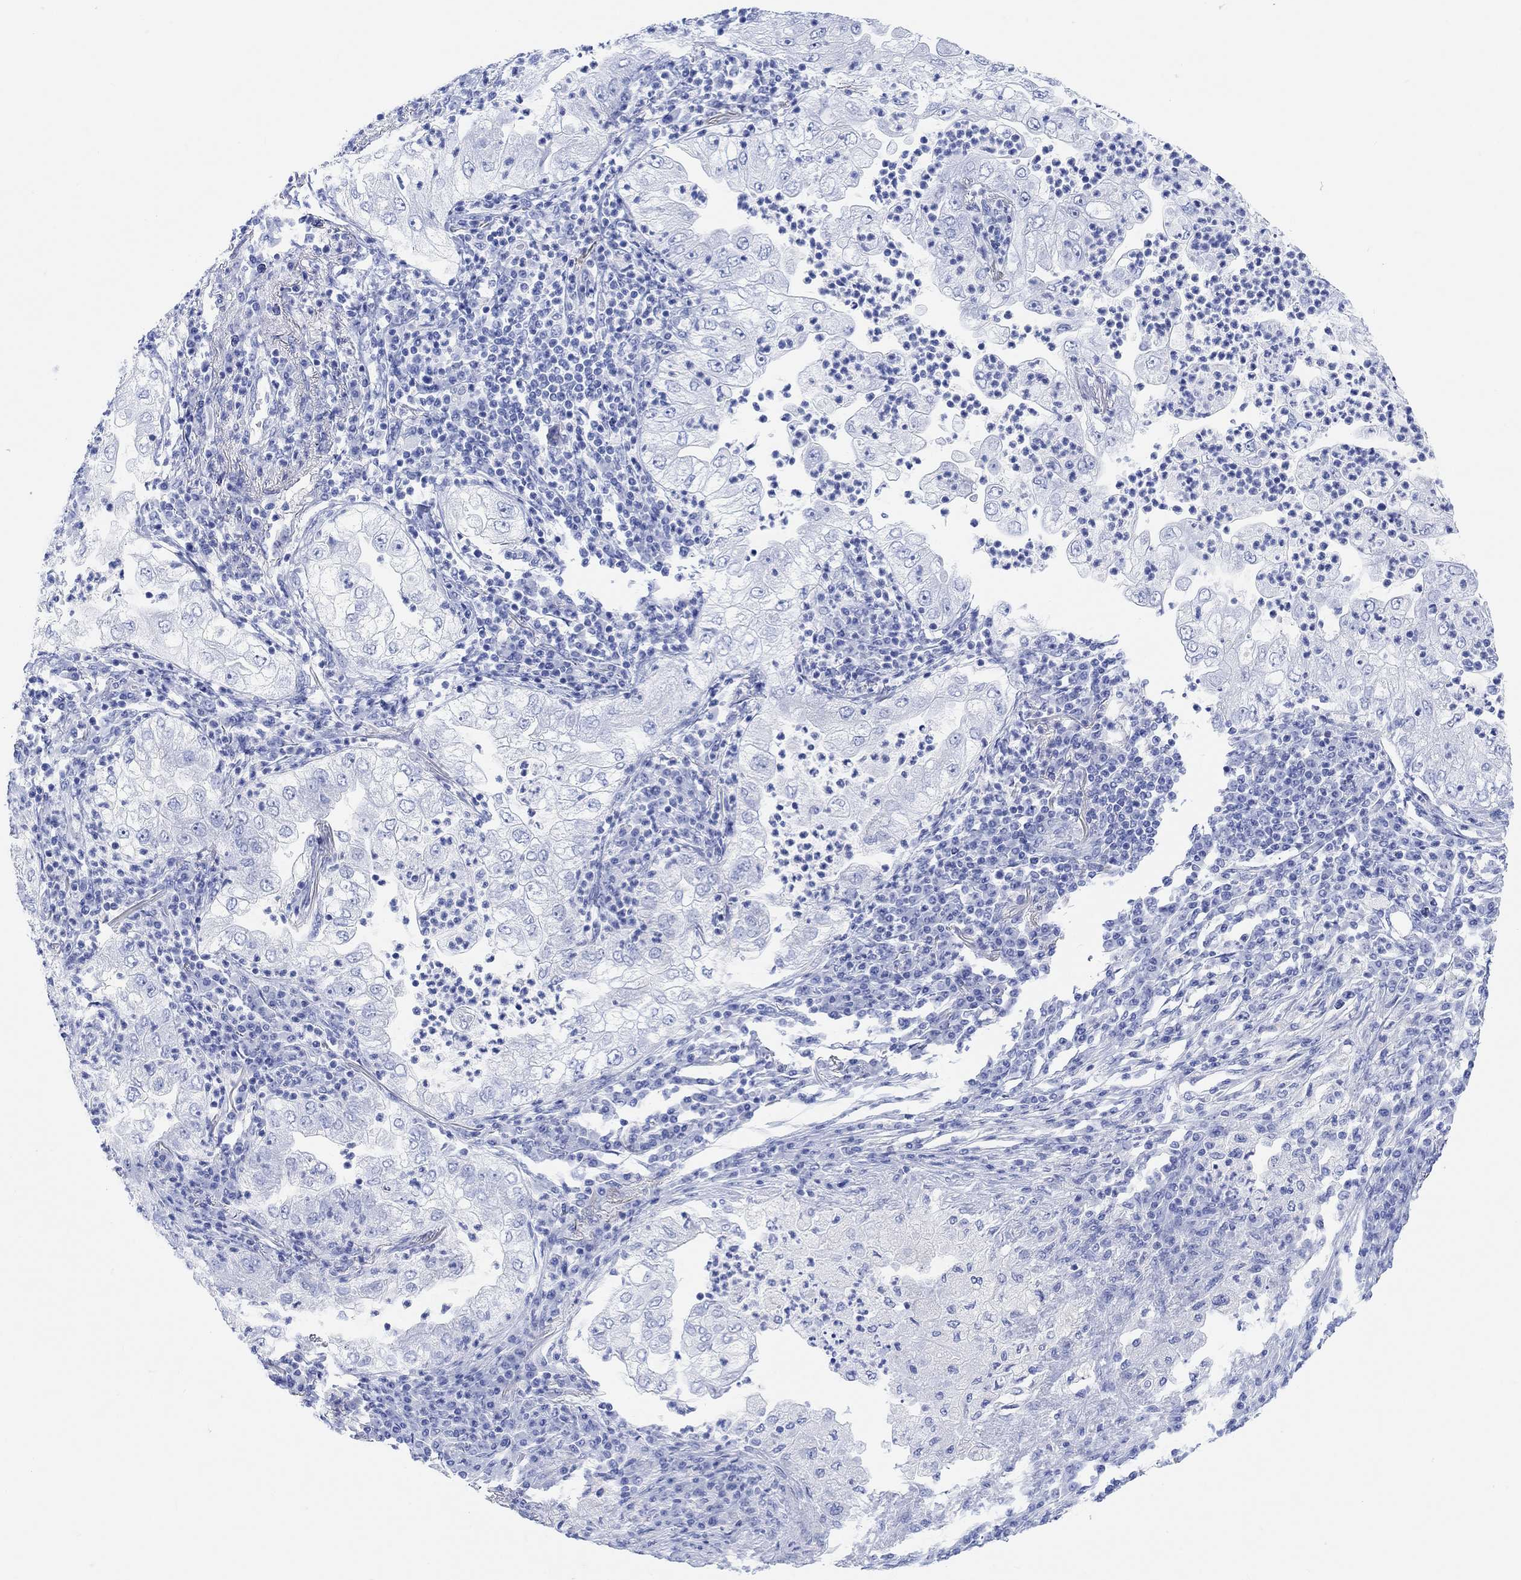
{"staining": {"intensity": "negative", "quantity": "none", "location": "none"}, "tissue": "lung cancer", "cell_type": "Tumor cells", "image_type": "cancer", "snomed": [{"axis": "morphology", "description": "Adenocarcinoma, NOS"}, {"axis": "topography", "description": "Lung"}], "caption": "Immunohistochemistry micrograph of adenocarcinoma (lung) stained for a protein (brown), which demonstrates no positivity in tumor cells.", "gene": "ANKRD33", "patient": {"sex": "female", "age": 73}}